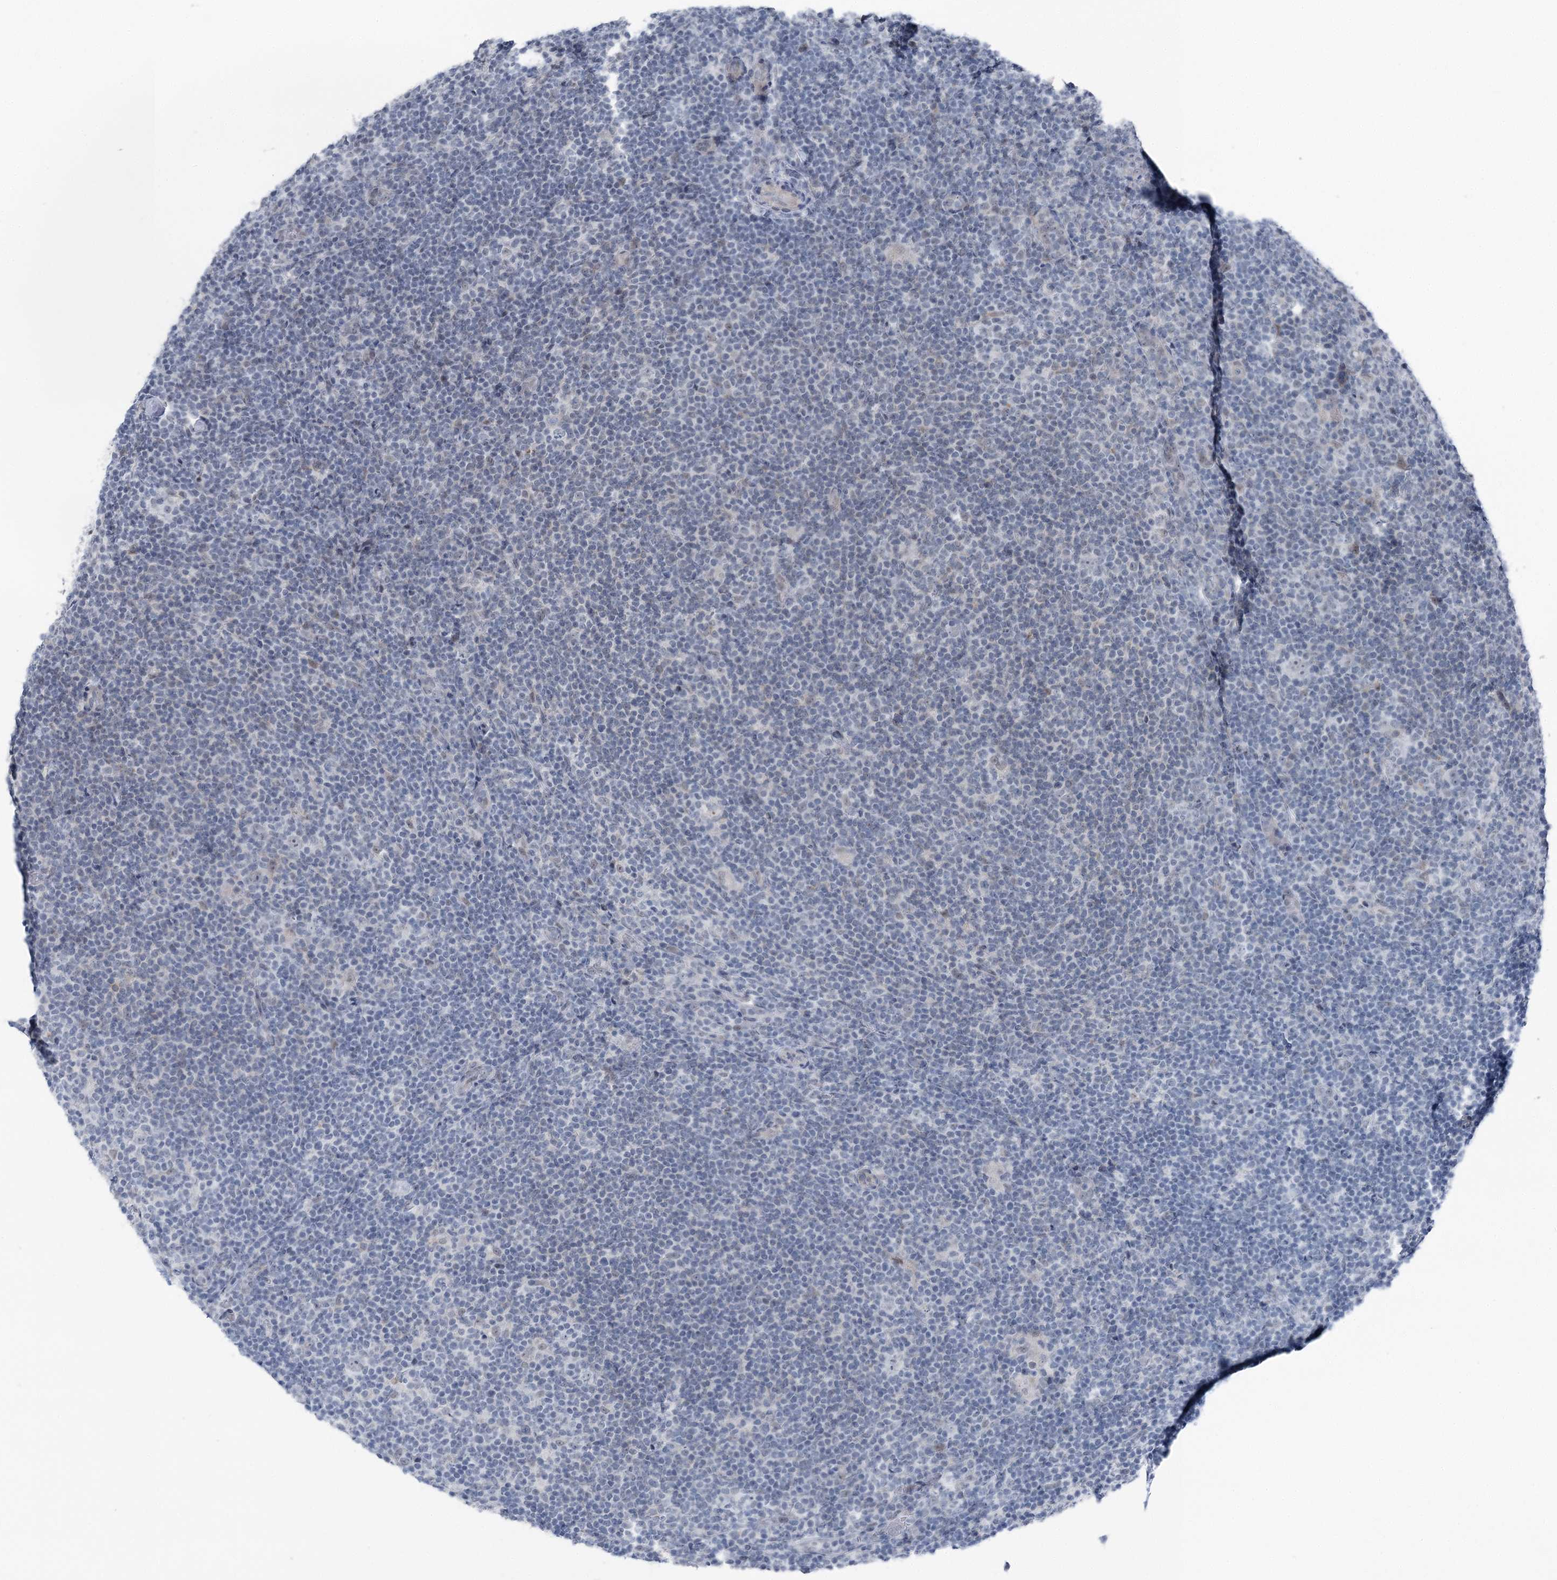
{"staining": {"intensity": "negative", "quantity": "none", "location": "none"}, "tissue": "lymphoma", "cell_type": "Tumor cells", "image_type": "cancer", "snomed": [{"axis": "morphology", "description": "Hodgkin's disease, NOS"}, {"axis": "topography", "description": "Lymph node"}], "caption": "Tumor cells show no significant protein expression in Hodgkin's disease. Brightfield microscopy of IHC stained with DAB (brown) and hematoxylin (blue), captured at high magnification.", "gene": "STEEP1", "patient": {"sex": "female", "age": 57}}